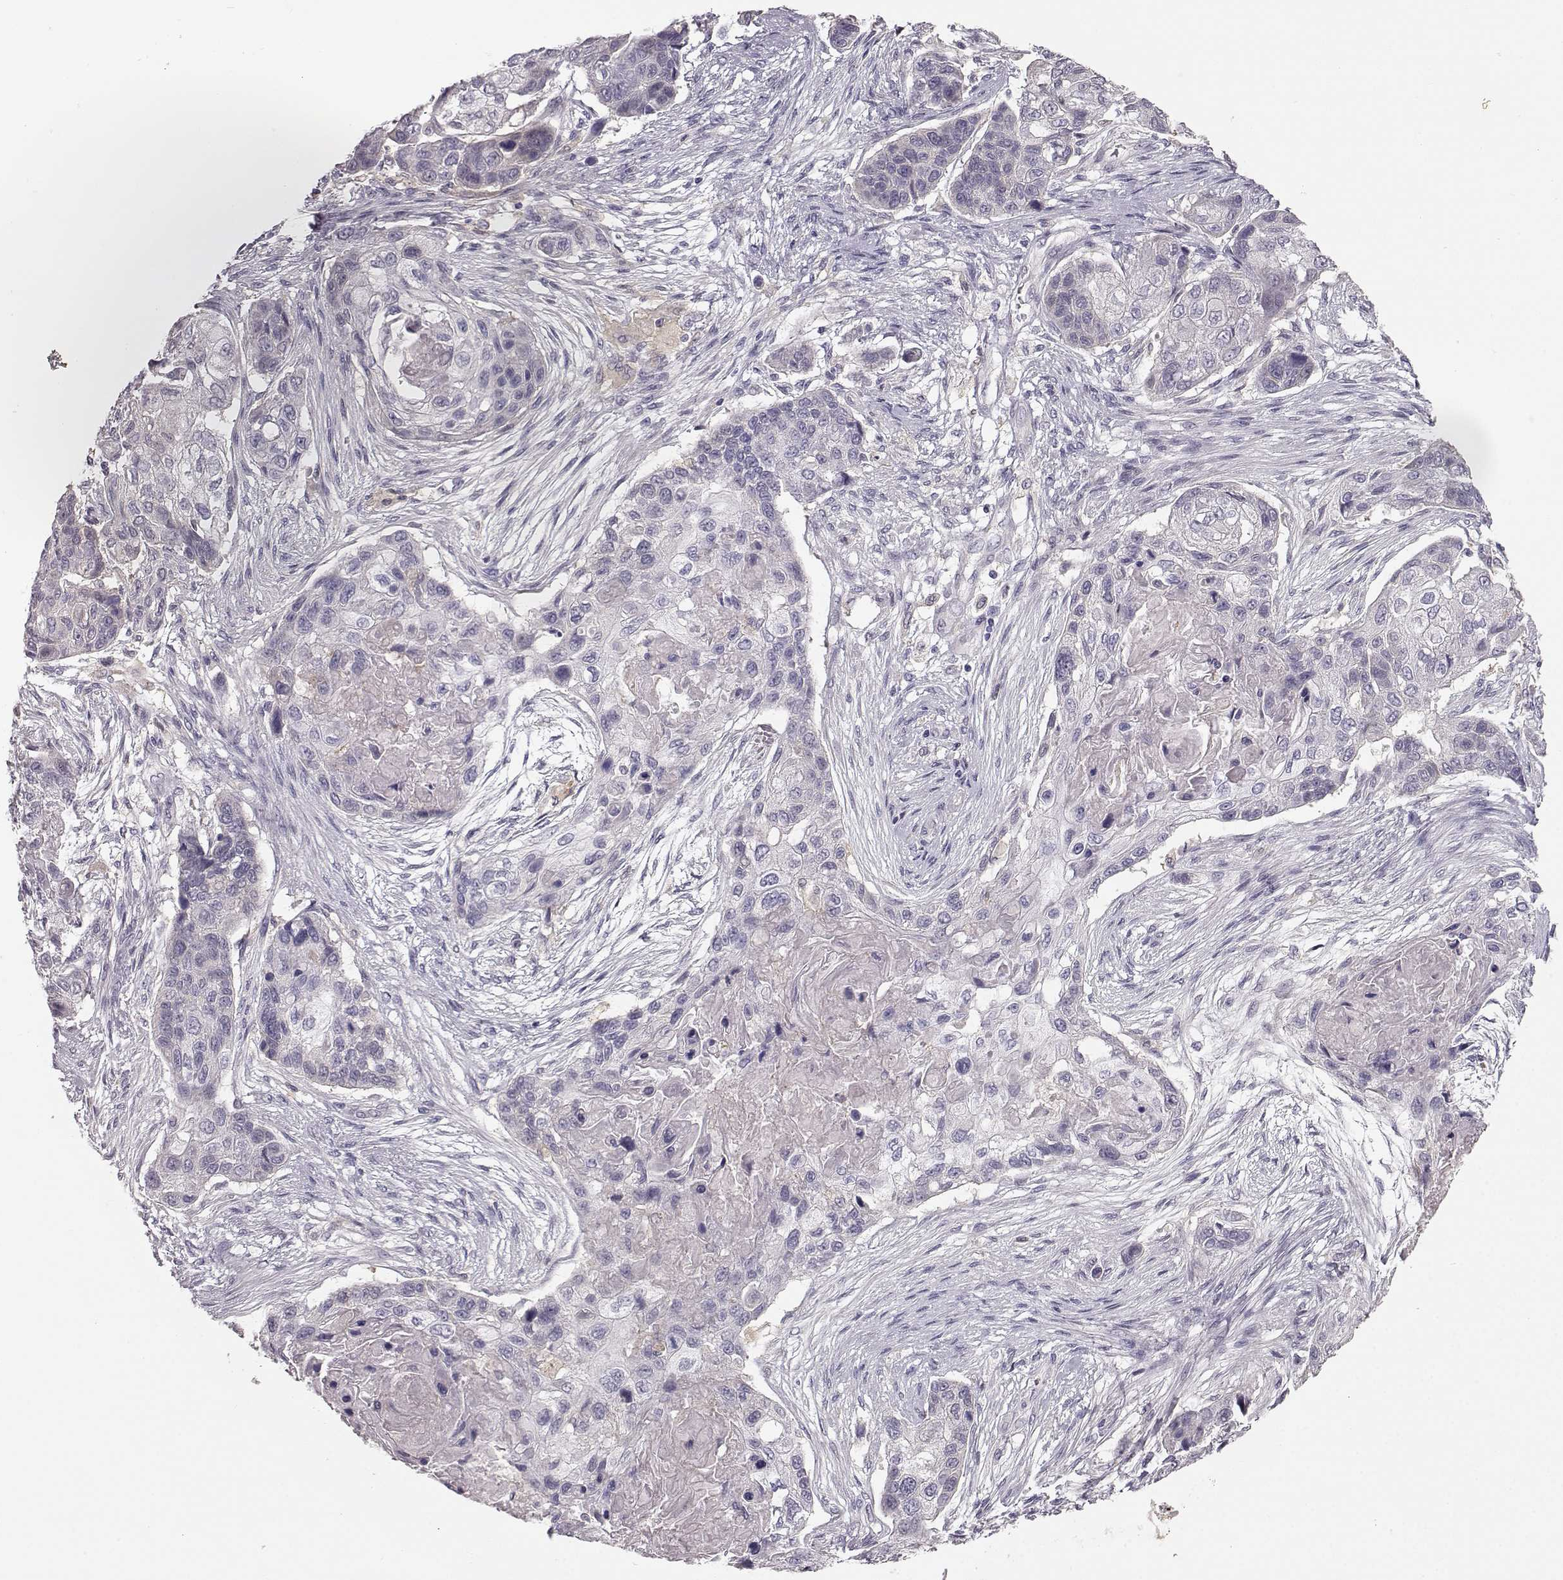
{"staining": {"intensity": "negative", "quantity": "none", "location": "none"}, "tissue": "lung cancer", "cell_type": "Tumor cells", "image_type": "cancer", "snomed": [{"axis": "morphology", "description": "Squamous cell carcinoma, NOS"}, {"axis": "topography", "description": "Lung"}], "caption": "The photomicrograph reveals no significant staining in tumor cells of lung cancer.", "gene": "GPR50", "patient": {"sex": "male", "age": 69}}